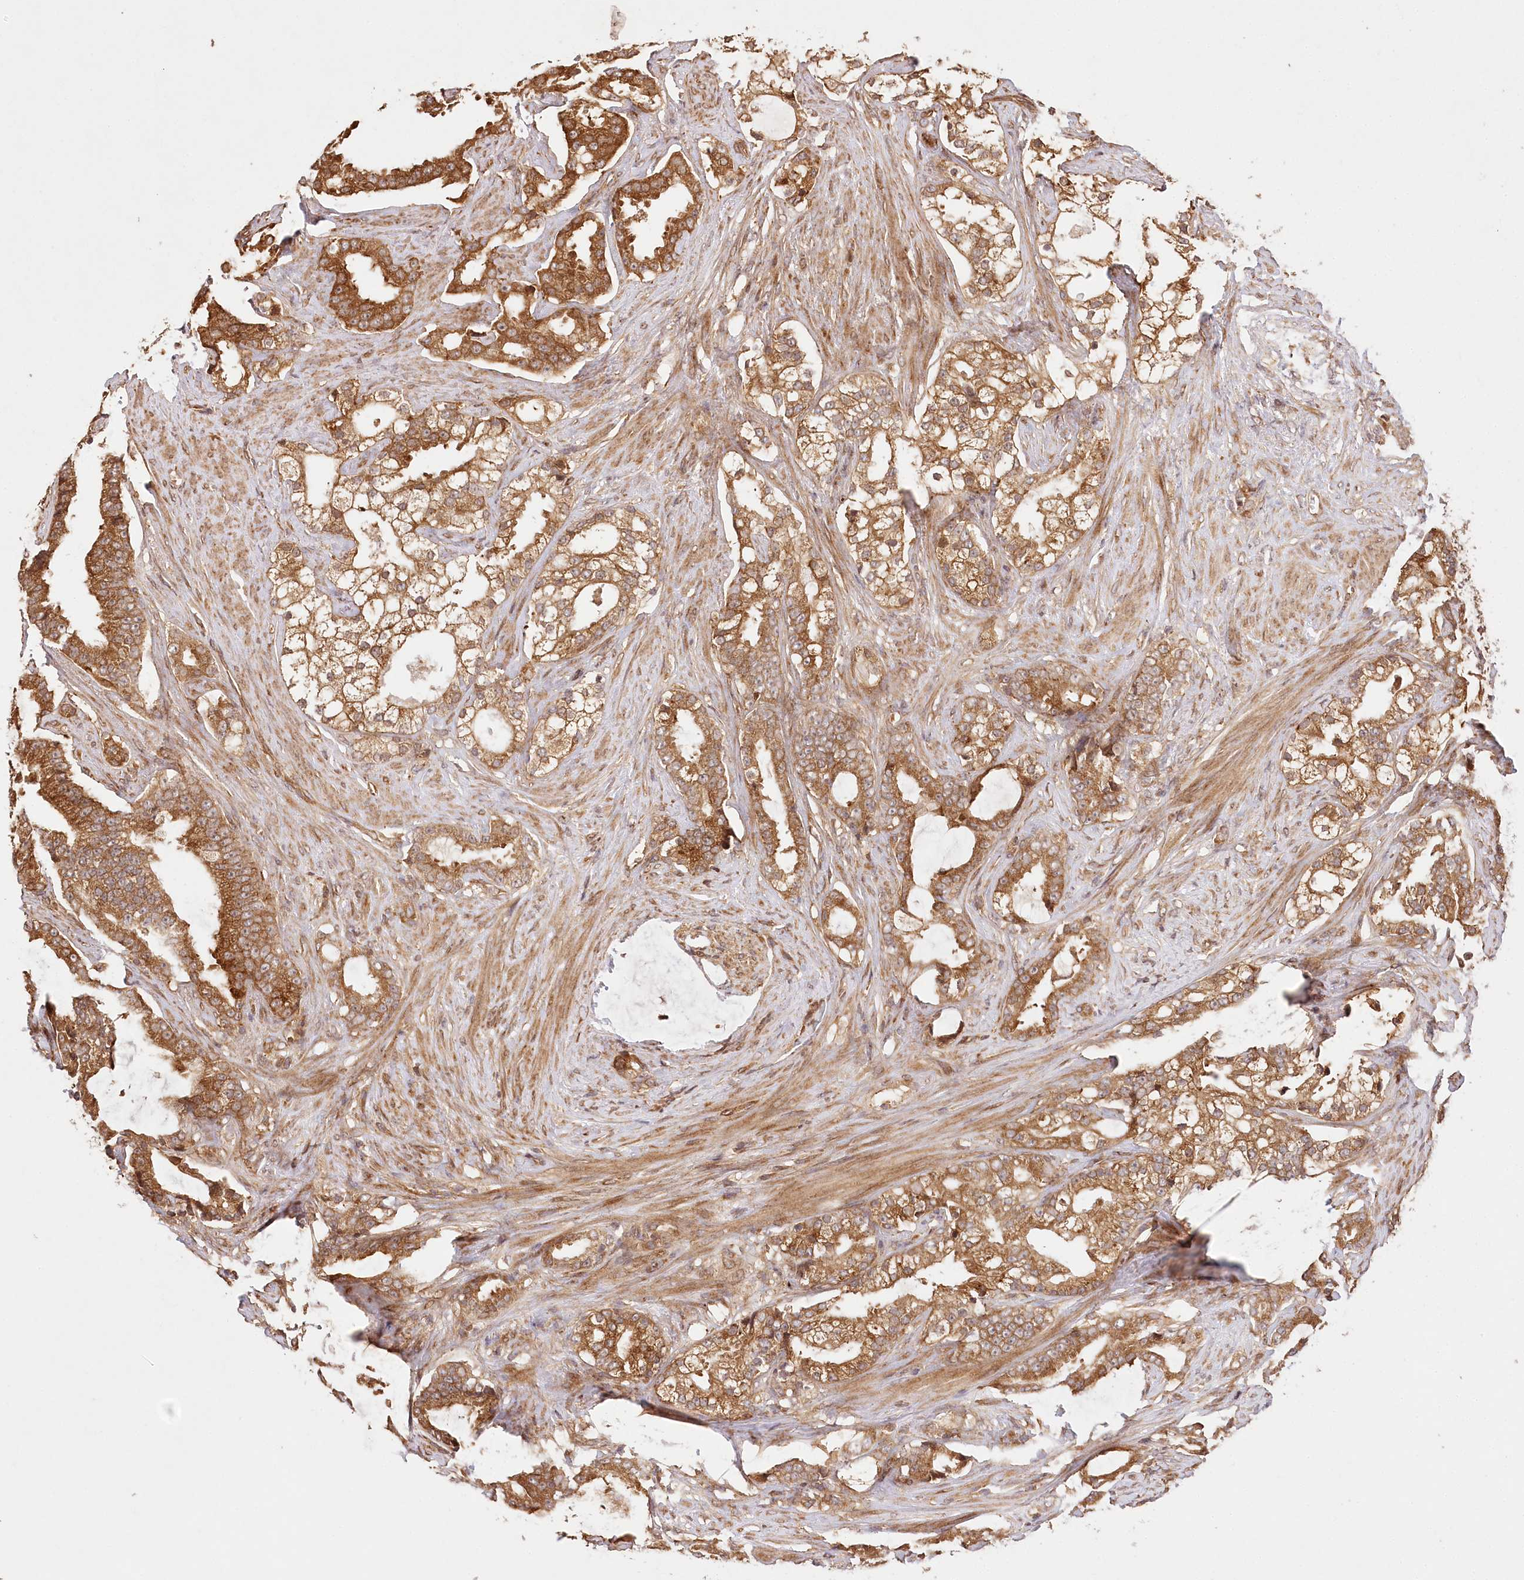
{"staining": {"intensity": "moderate", "quantity": ">75%", "location": "cytoplasmic/membranous"}, "tissue": "prostate cancer", "cell_type": "Tumor cells", "image_type": "cancer", "snomed": [{"axis": "morphology", "description": "Adenocarcinoma, Low grade"}, {"axis": "topography", "description": "Prostate"}], "caption": "Immunohistochemical staining of human adenocarcinoma (low-grade) (prostate) reveals medium levels of moderate cytoplasmic/membranous protein positivity in approximately >75% of tumor cells.", "gene": "LSS", "patient": {"sex": "male", "age": 58}}